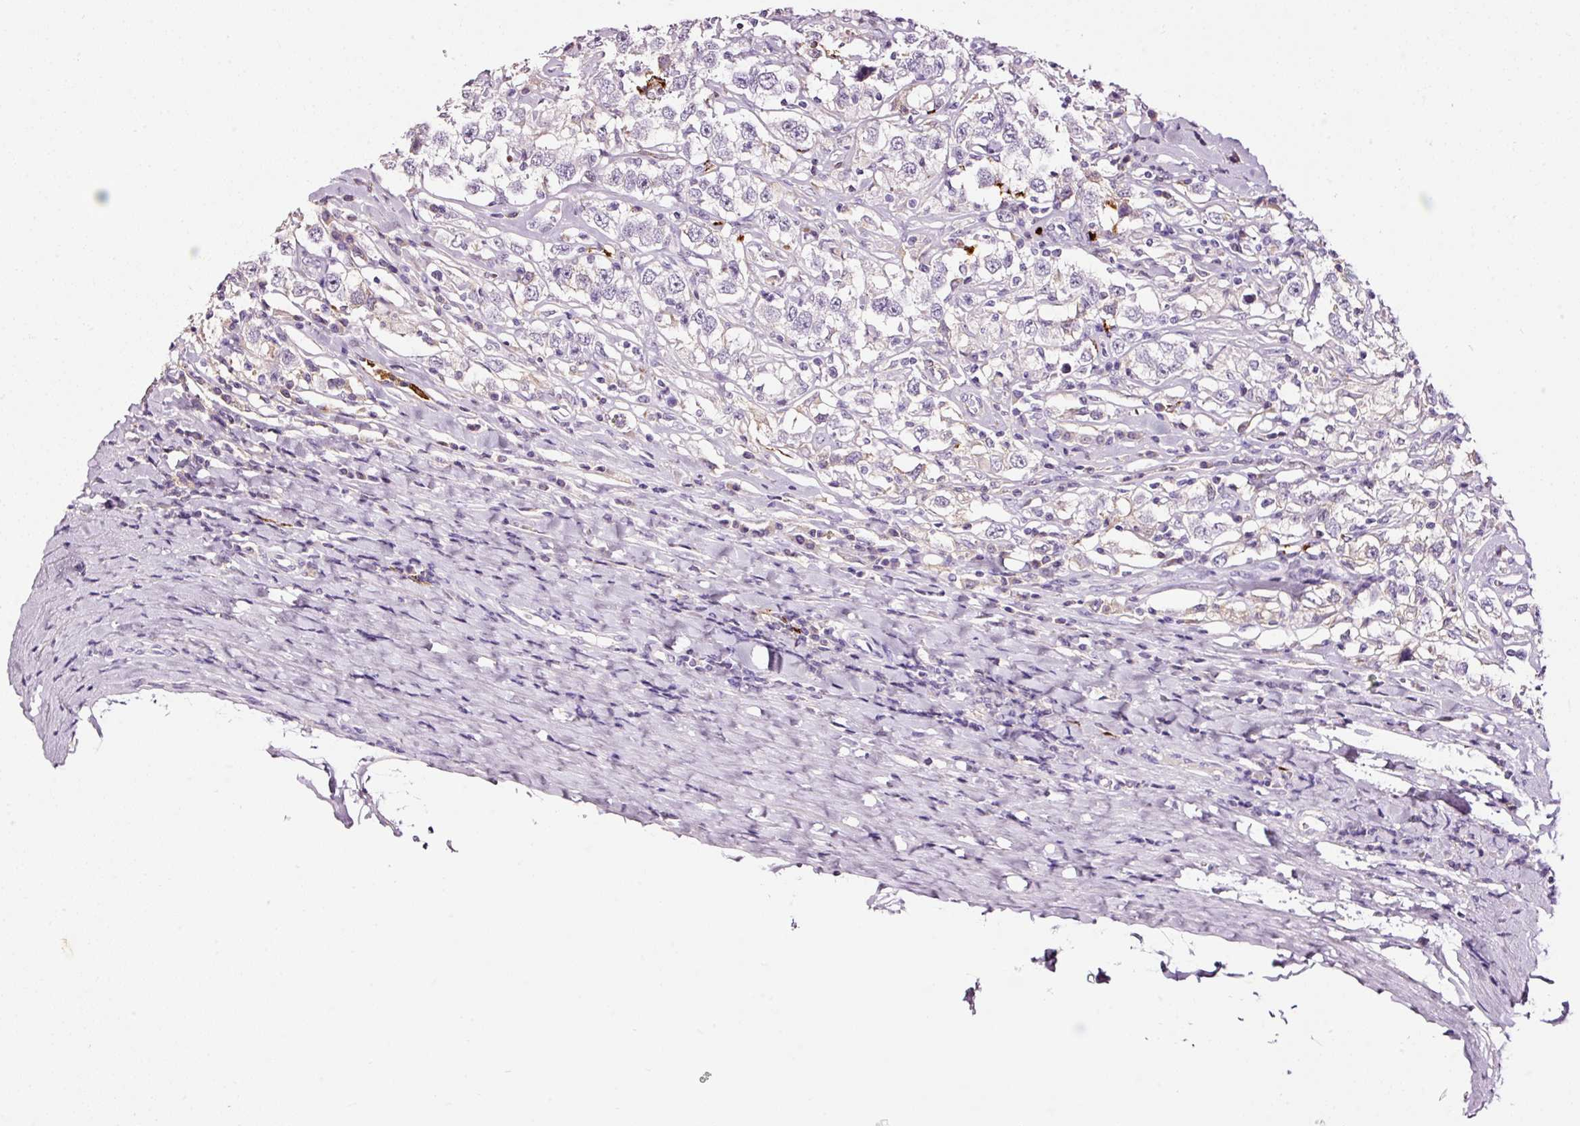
{"staining": {"intensity": "moderate", "quantity": "<25%", "location": "cytoplasmic/membranous"}, "tissue": "testis cancer", "cell_type": "Tumor cells", "image_type": "cancer", "snomed": [{"axis": "morphology", "description": "Seminoma, NOS"}, {"axis": "topography", "description": "Testis"}], "caption": "This micrograph shows IHC staining of testis cancer (seminoma), with low moderate cytoplasmic/membranous staining in about <25% of tumor cells.", "gene": "LAMP3", "patient": {"sex": "male", "age": 41}}